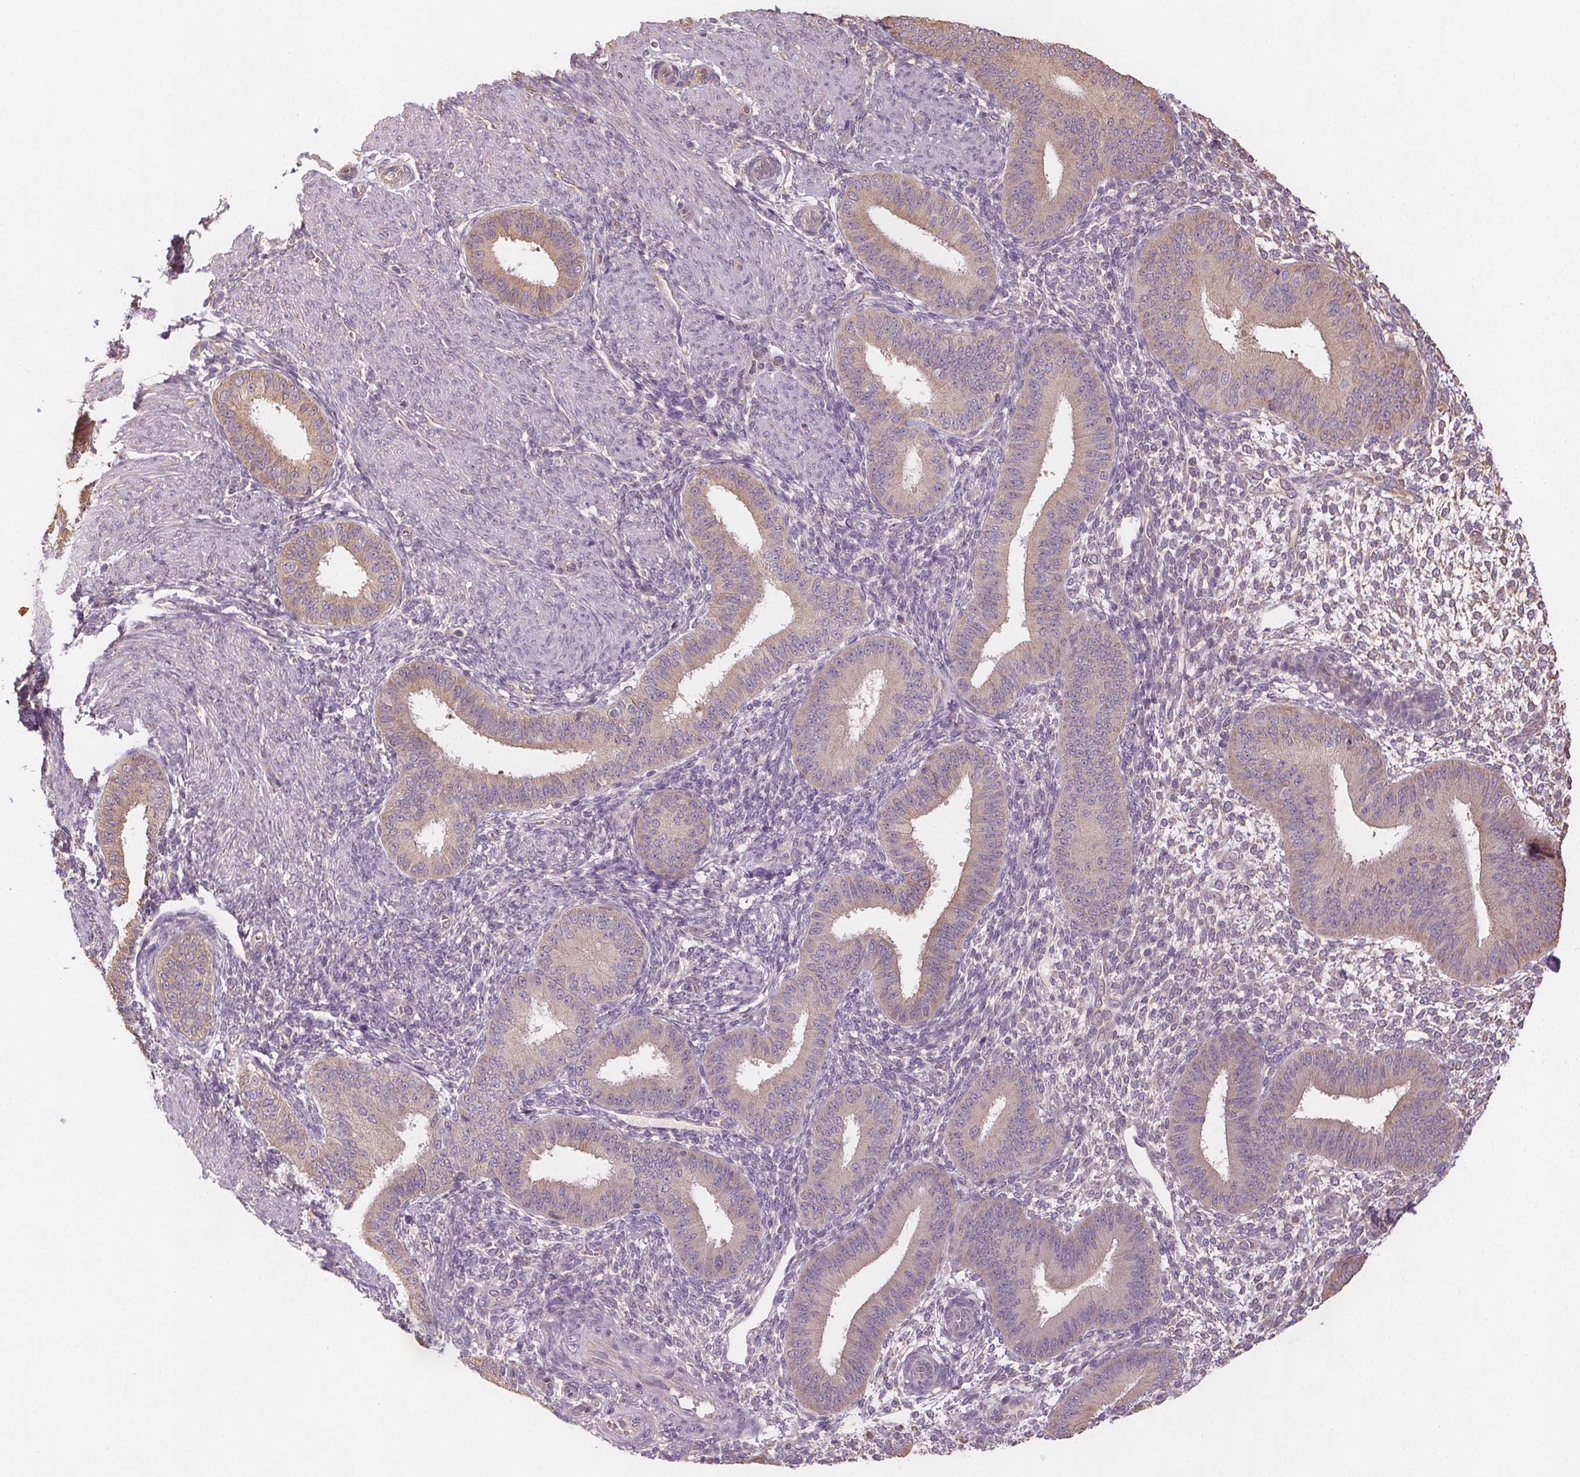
{"staining": {"intensity": "negative", "quantity": "none", "location": "none"}, "tissue": "endometrium", "cell_type": "Cells in endometrial stroma", "image_type": "normal", "snomed": [{"axis": "morphology", "description": "Normal tissue, NOS"}, {"axis": "topography", "description": "Endometrium"}], "caption": "The photomicrograph demonstrates no significant staining in cells in endometrial stroma of endometrium. (Brightfield microscopy of DAB immunohistochemistry at high magnification).", "gene": "TMEM80", "patient": {"sex": "female", "age": 39}}